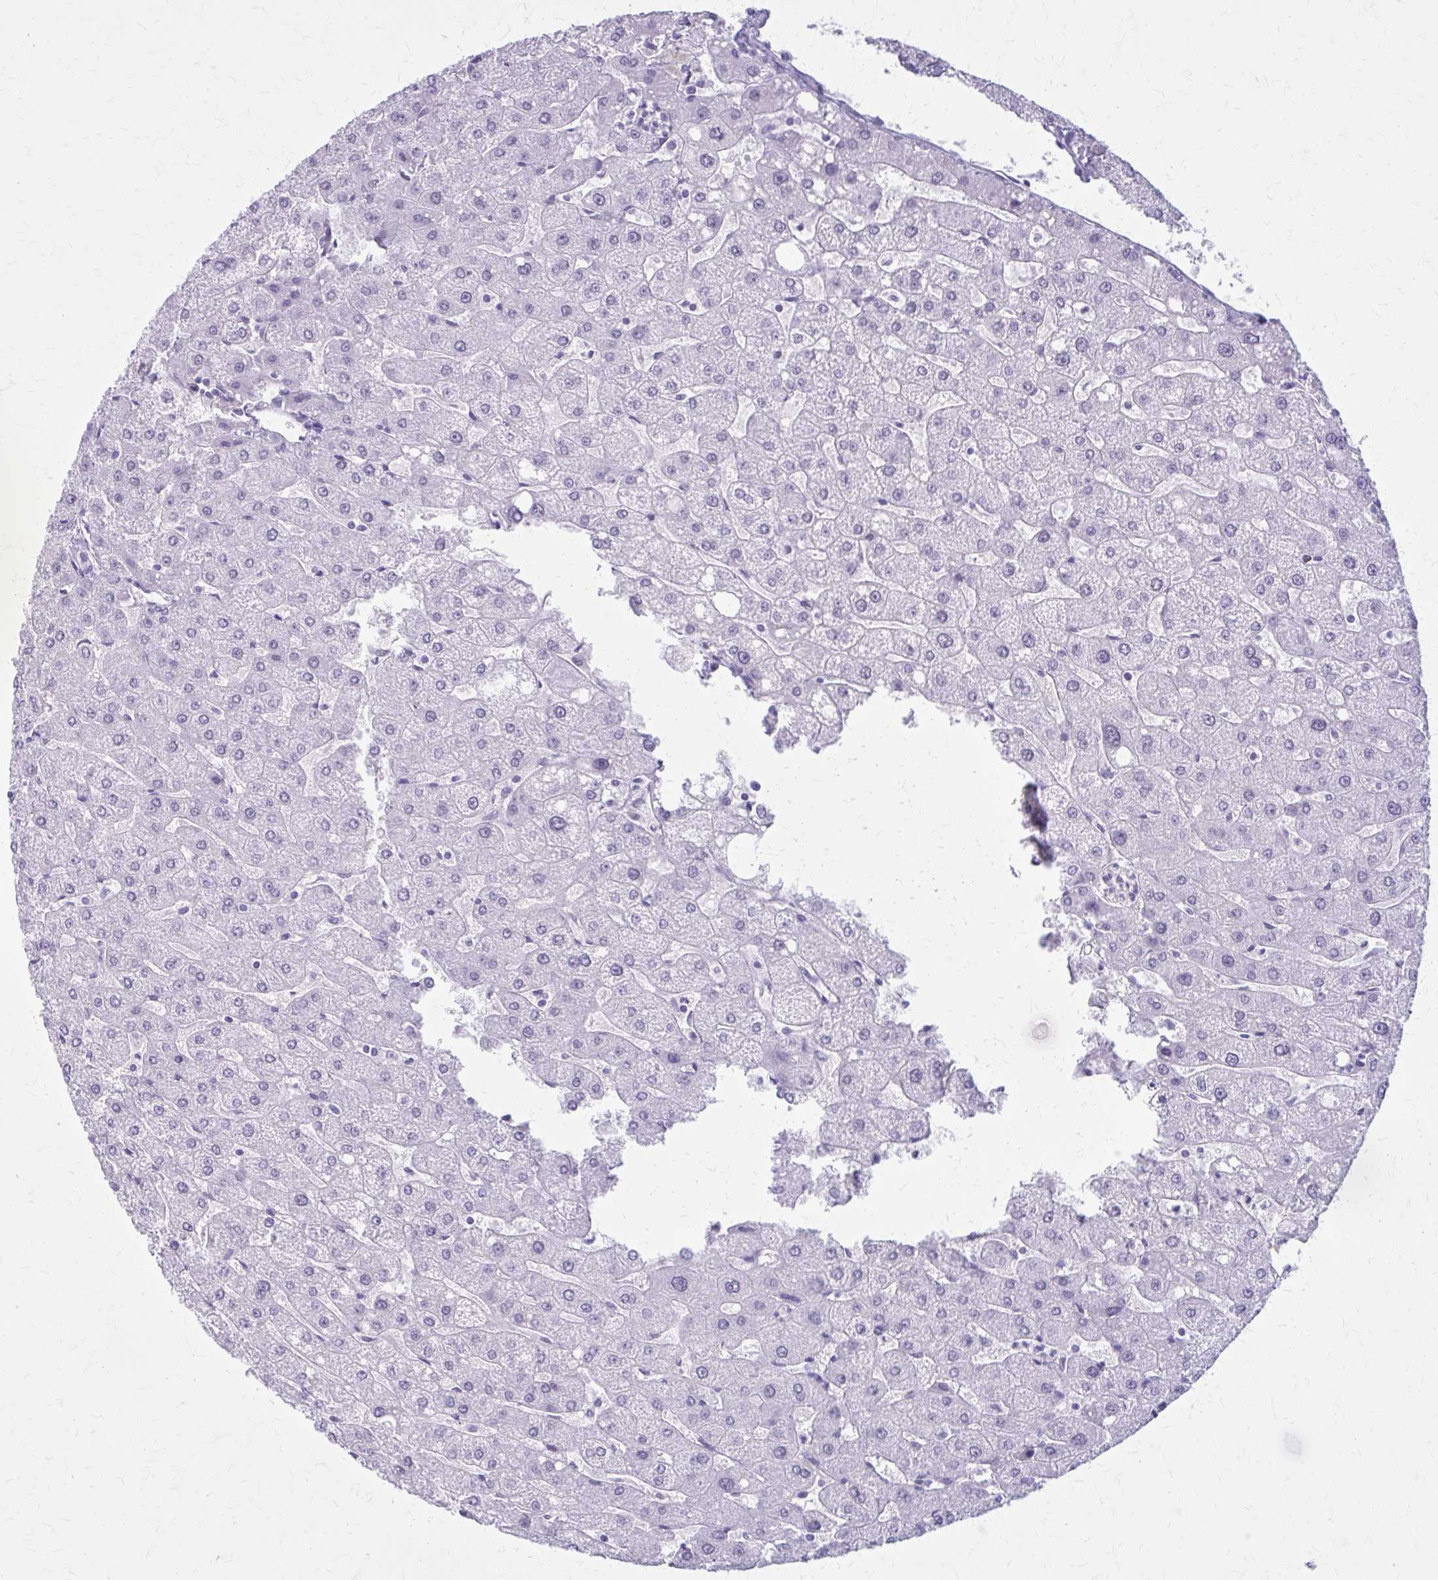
{"staining": {"intensity": "negative", "quantity": "none", "location": "none"}, "tissue": "liver", "cell_type": "Cholangiocytes", "image_type": "normal", "snomed": [{"axis": "morphology", "description": "Normal tissue, NOS"}, {"axis": "topography", "description": "Liver"}], "caption": "Cholangiocytes show no significant protein staining in normal liver. (DAB immunohistochemistry visualized using brightfield microscopy, high magnification).", "gene": "GAD1", "patient": {"sex": "male", "age": 67}}